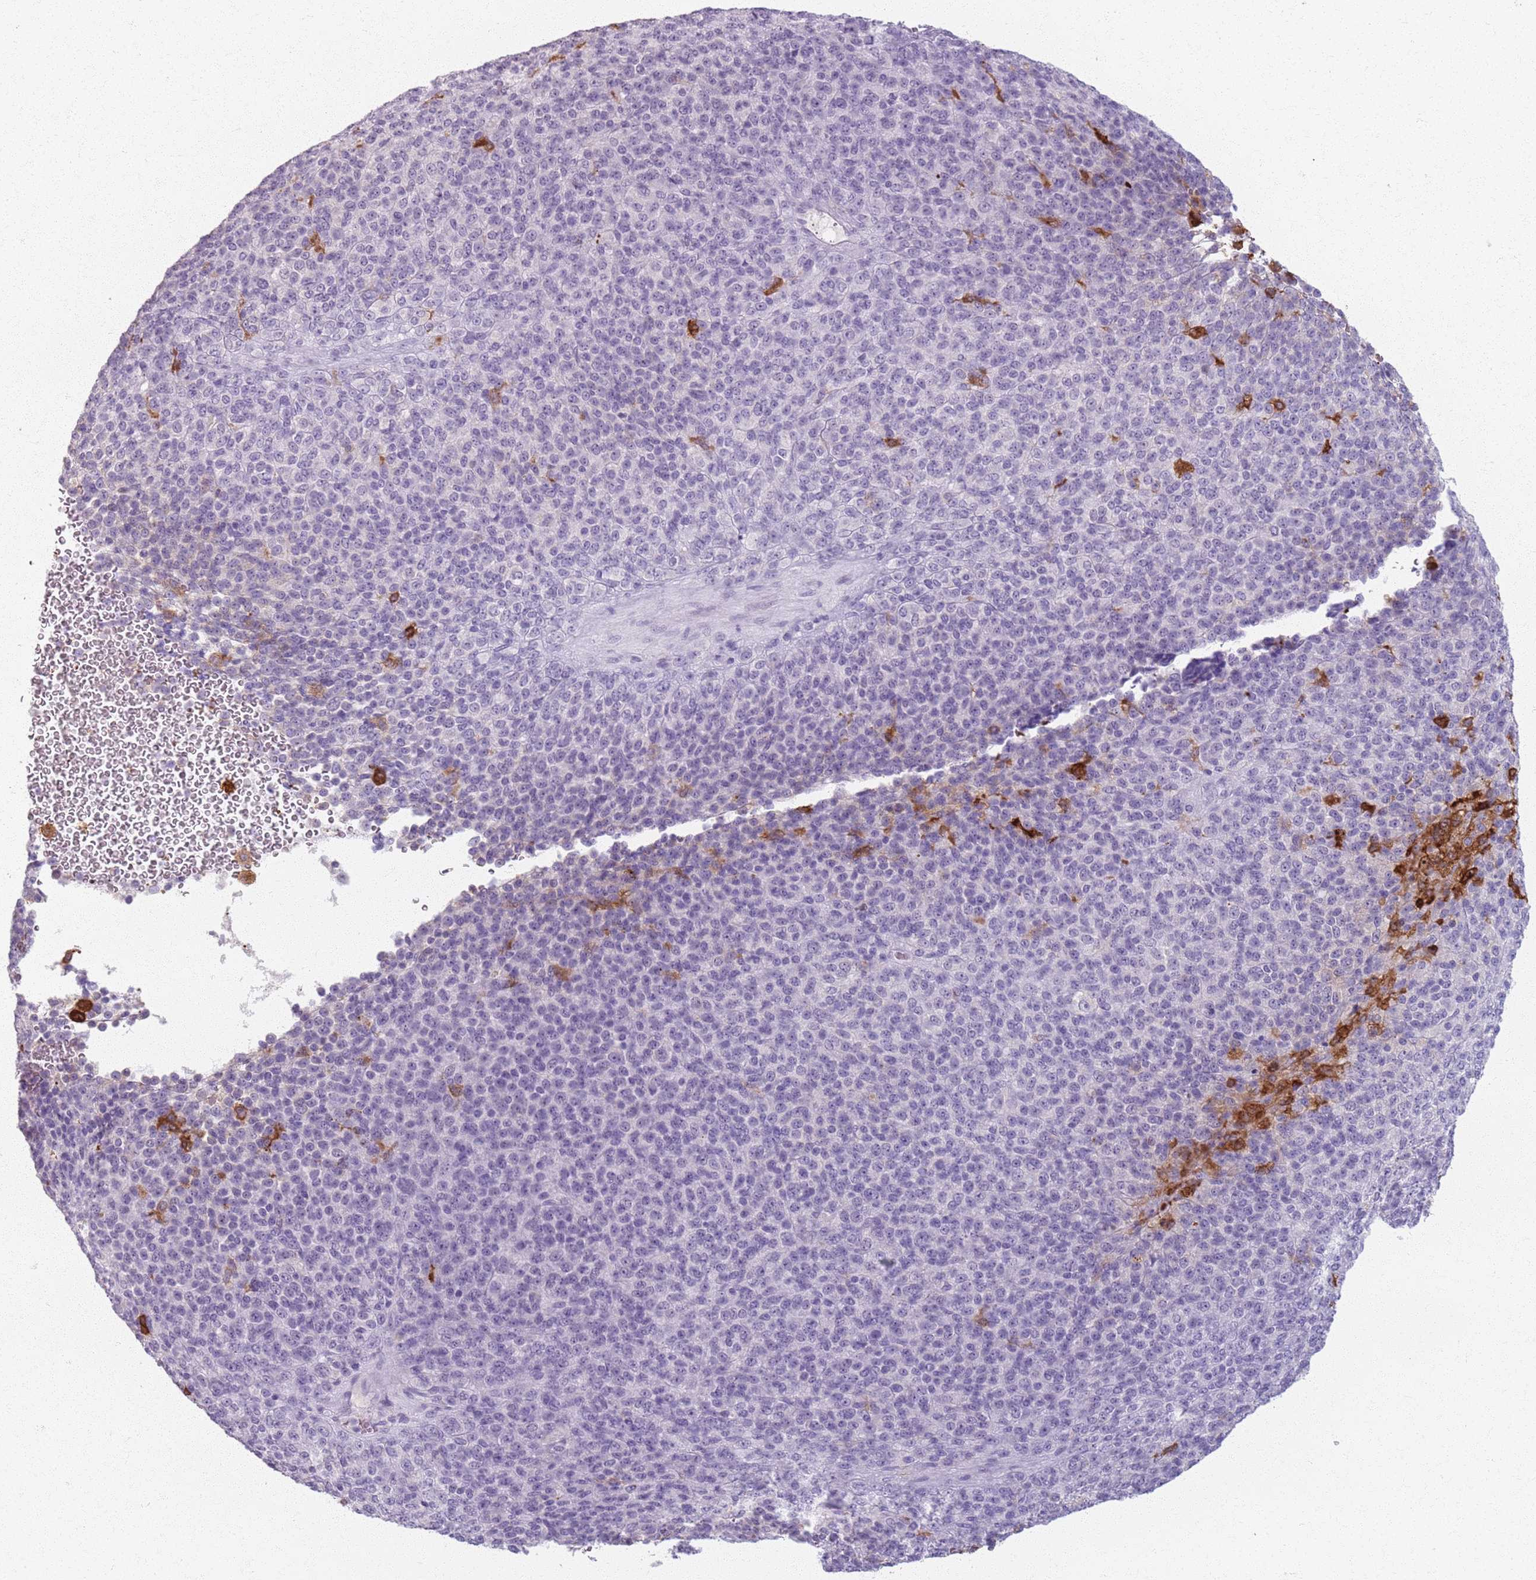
{"staining": {"intensity": "negative", "quantity": "none", "location": "none"}, "tissue": "melanoma", "cell_type": "Tumor cells", "image_type": "cancer", "snomed": [{"axis": "morphology", "description": "Malignant melanoma, Metastatic site"}, {"axis": "topography", "description": "Brain"}], "caption": "Human malignant melanoma (metastatic site) stained for a protein using immunohistochemistry (IHC) displays no staining in tumor cells.", "gene": "GDPGP1", "patient": {"sex": "female", "age": 56}}